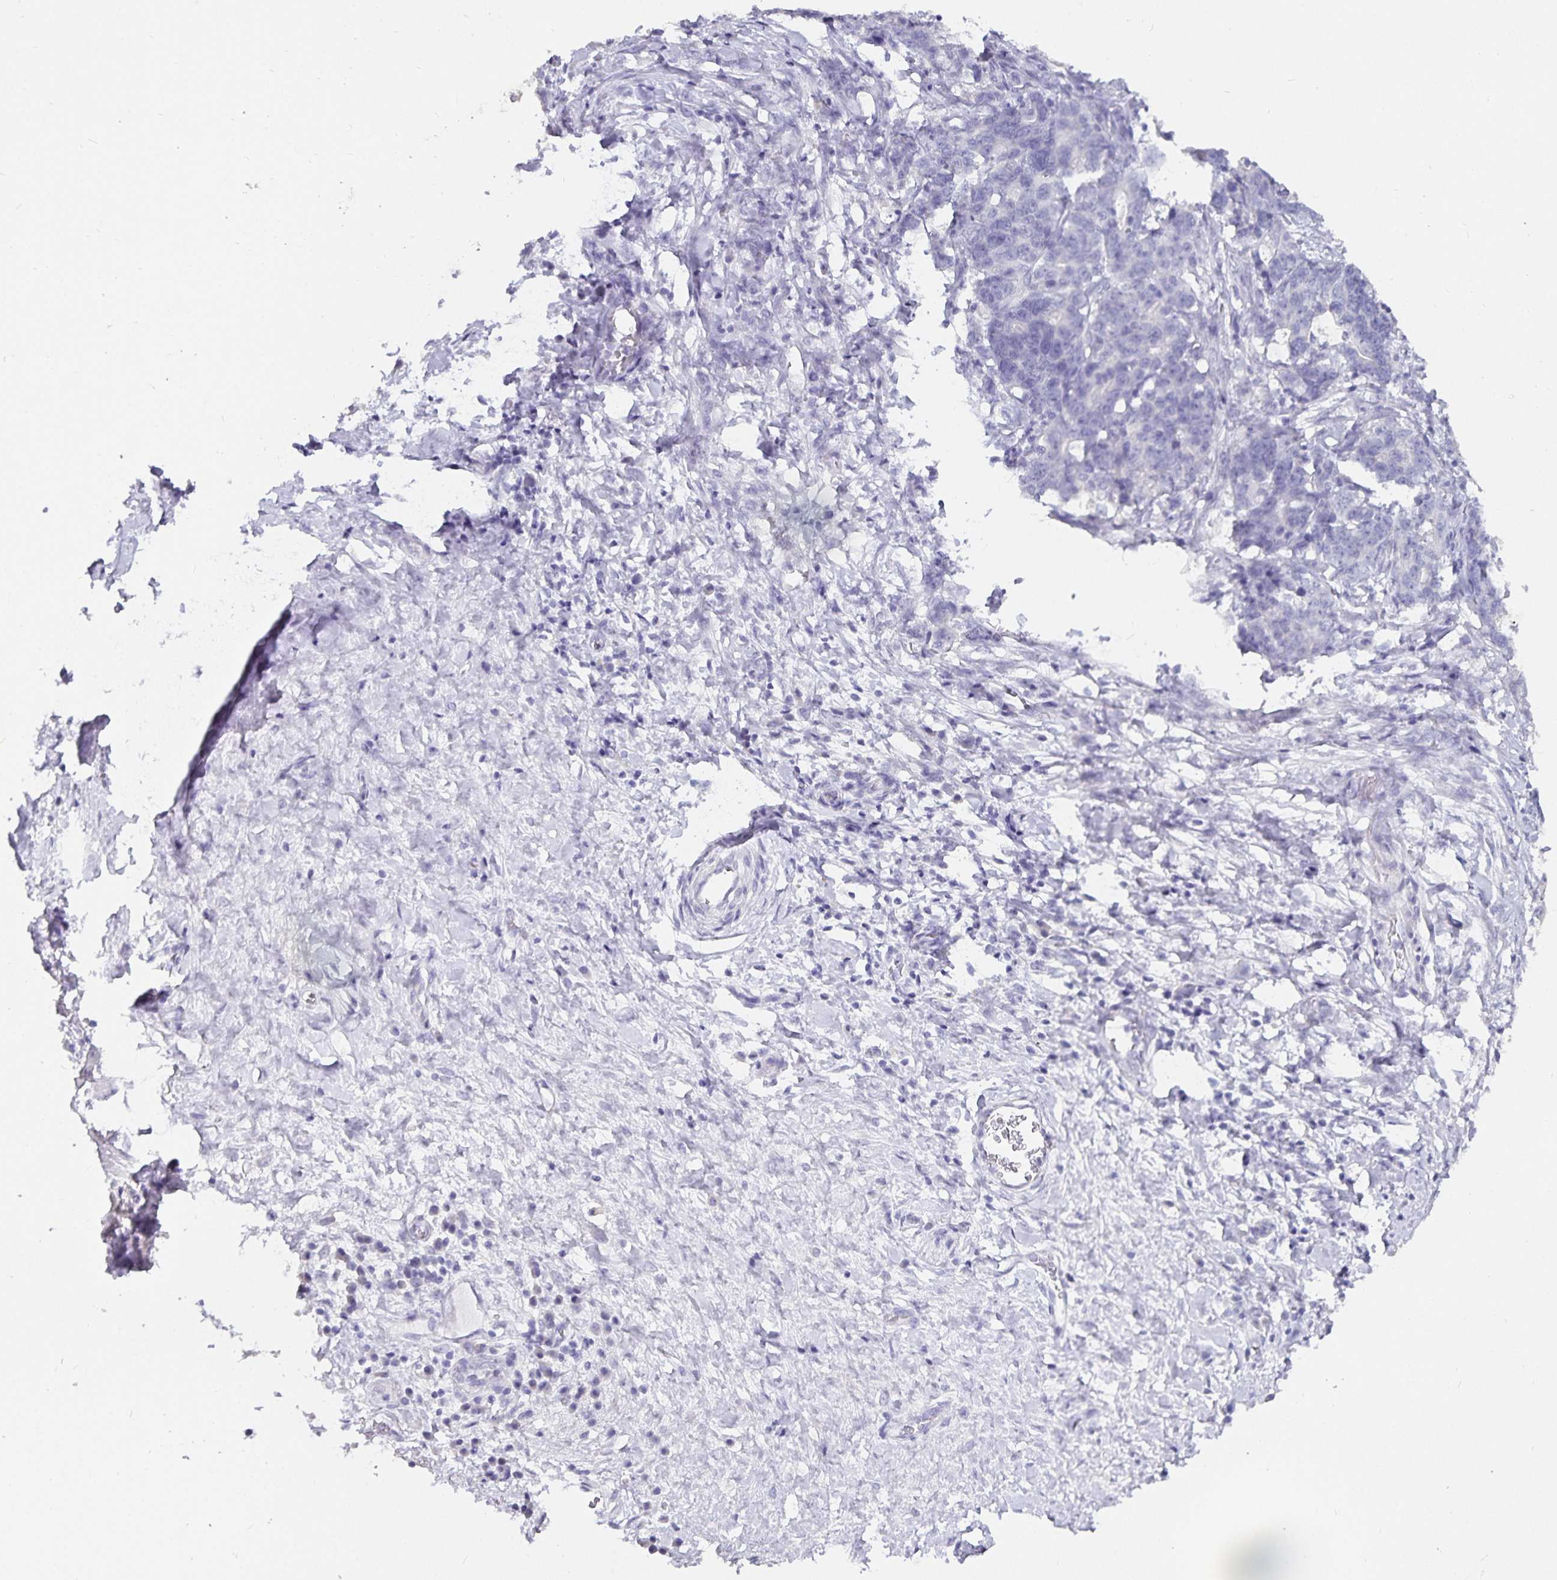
{"staining": {"intensity": "negative", "quantity": "none", "location": "none"}, "tissue": "stomach cancer", "cell_type": "Tumor cells", "image_type": "cancer", "snomed": [{"axis": "morphology", "description": "Normal tissue, NOS"}, {"axis": "morphology", "description": "Adenocarcinoma, NOS"}, {"axis": "topography", "description": "Stomach"}], "caption": "Stomach adenocarcinoma was stained to show a protein in brown. There is no significant positivity in tumor cells.", "gene": "CA12", "patient": {"sex": "female", "age": 64}}